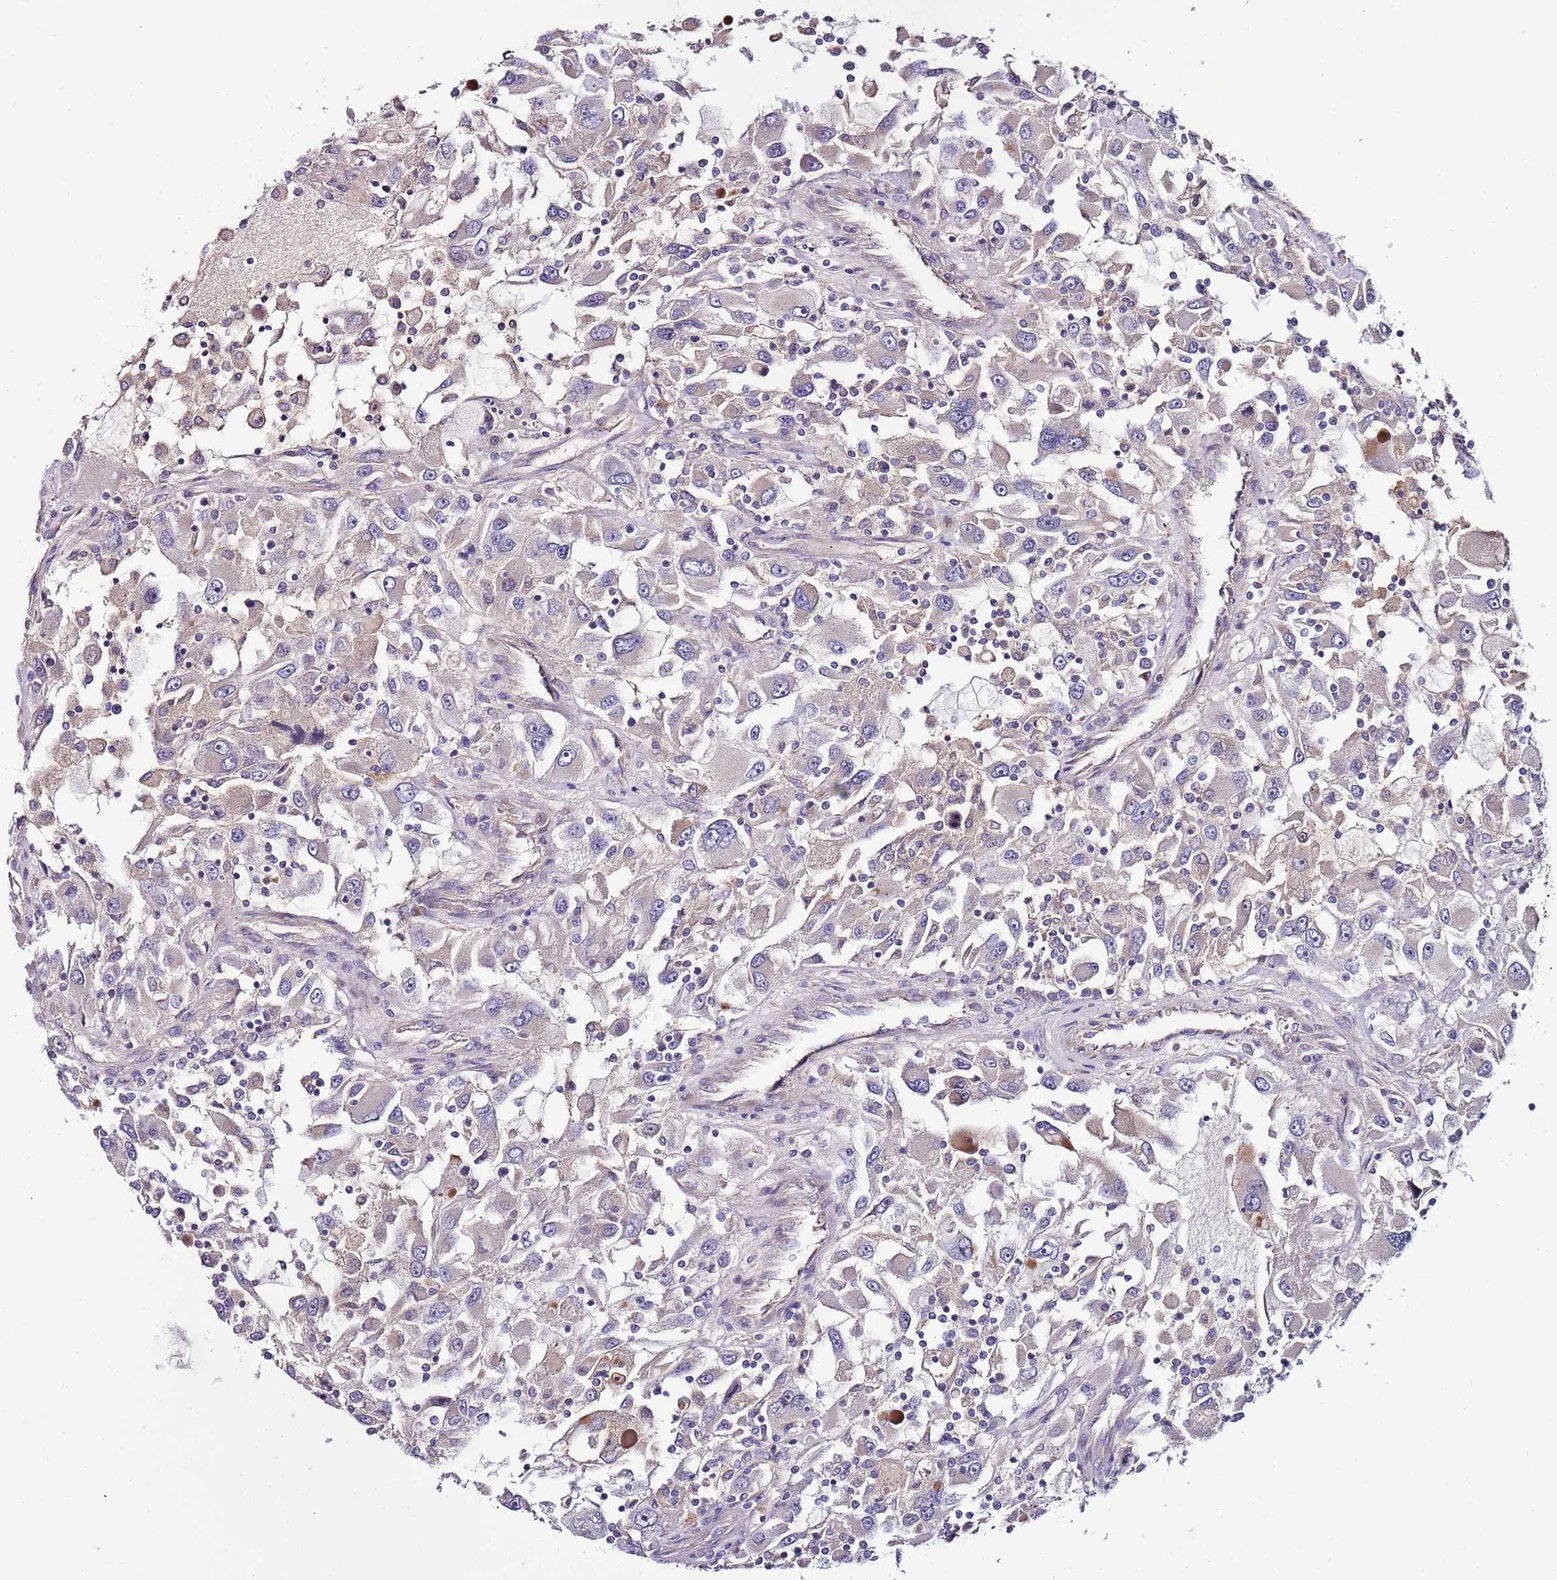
{"staining": {"intensity": "weak", "quantity": "<25%", "location": "cytoplasmic/membranous"}, "tissue": "renal cancer", "cell_type": "Tumor cells", "image_type": "cancer", "snomed": [{"axis": "morphology", "description": "Adenocarcinoma, NOS"}, {"axis": "topography", "description": "Kidney"}], "caption": "Tumor cells are negative for protein expression in human adenocarcinoma (renal).", "gene": "FAM20A", "patient": {"sex": "female", "age": 52}}